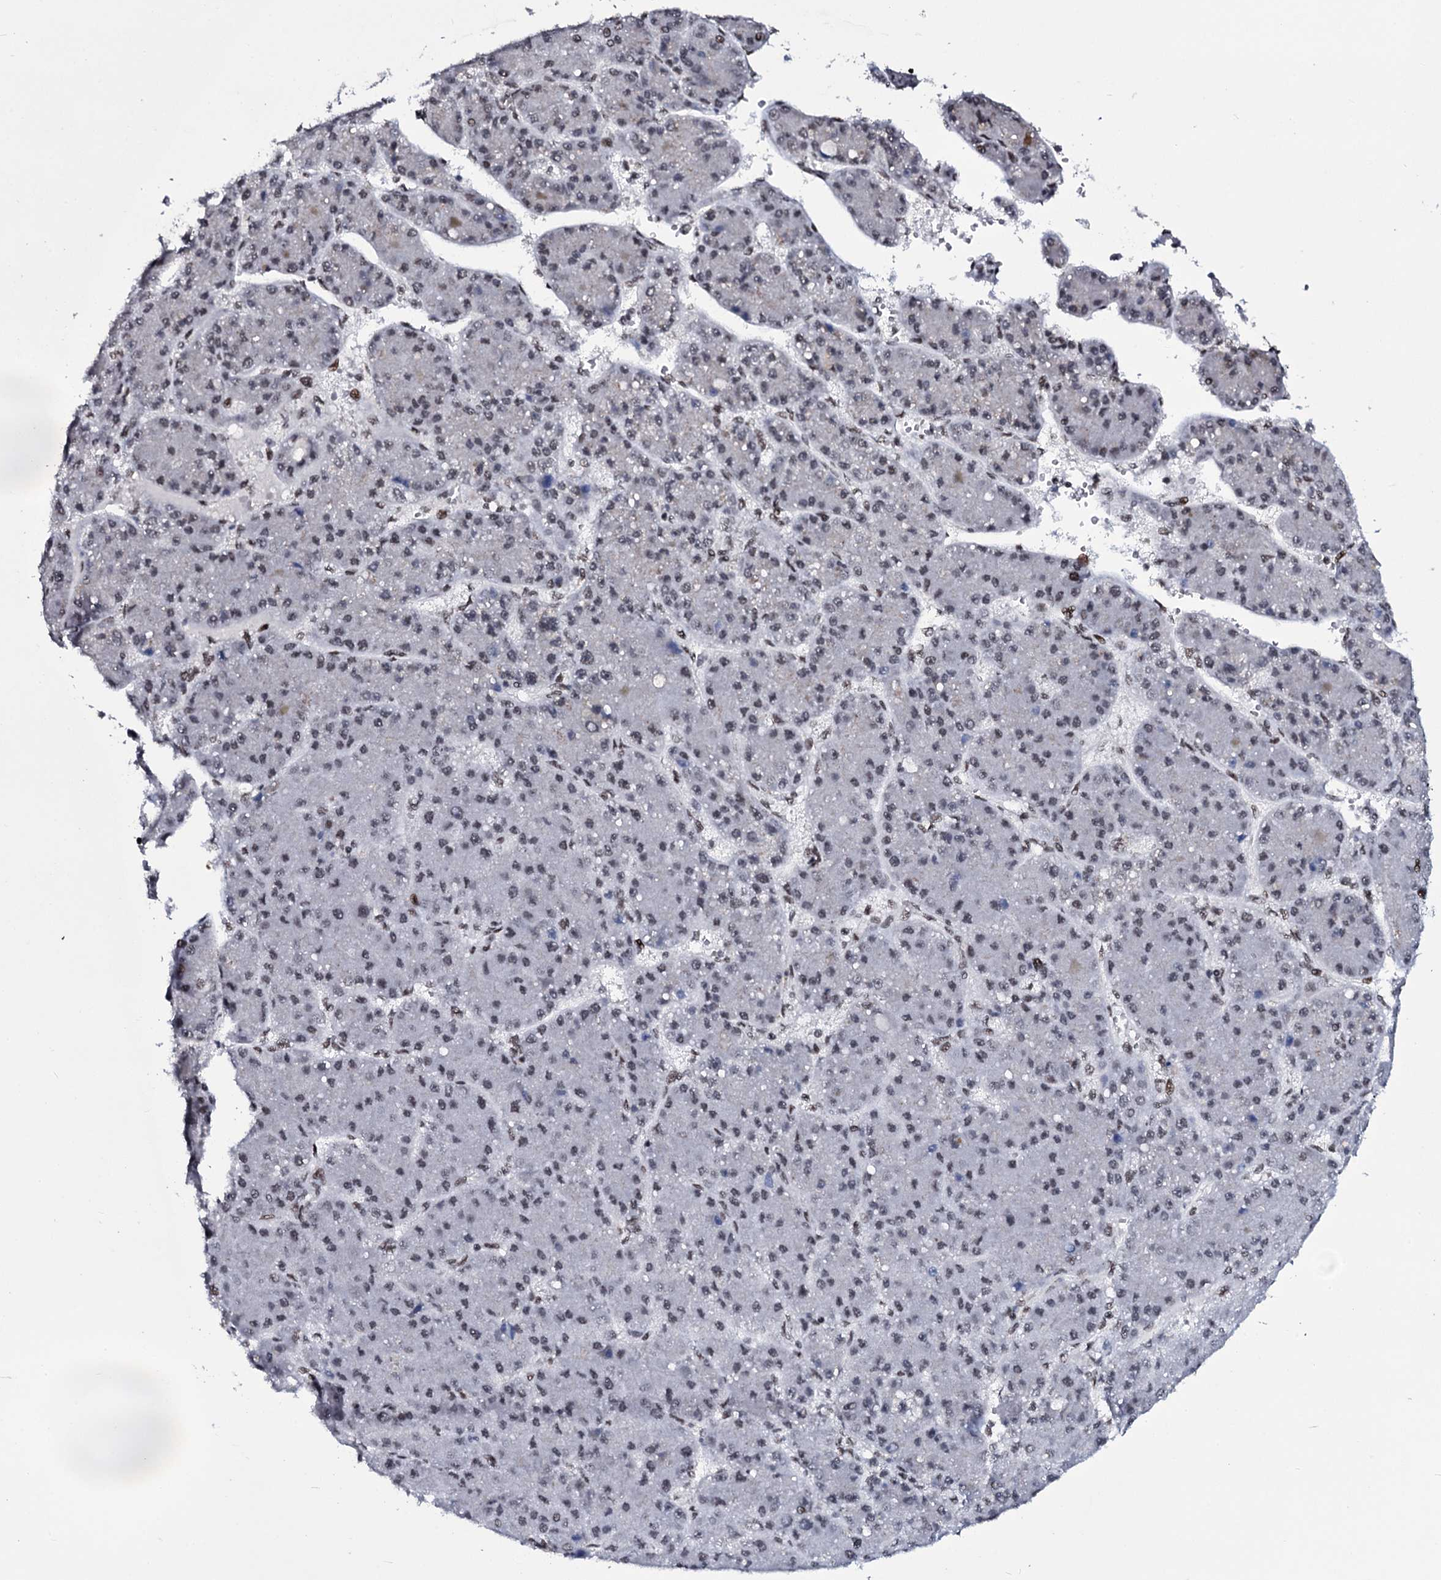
{"staining": {"intensity": "weak", "quantity": "25%-75%", "location": "nuclear"}, "tissue": "liver cancer", "cell_type": "Tumor cells", "image_type": "cancer", "snomed": [{"axis": "morphology", "description": "Carcinoma, Hepatocellular, NOS"}, {"axis": "topography", "description": "Liver"}], "caption": "Tumor cells show low levels of weak nuclear staining in about 25%-75% of cells in human liver cancer. The staining was performed using DAB to visualize the protein expression in brown, while the nuclei were stained in blue with hematoxylin (Magnification: 20x).", "gene": "ZMIZ2", "patient": {"sex": "male", "age": 67}}